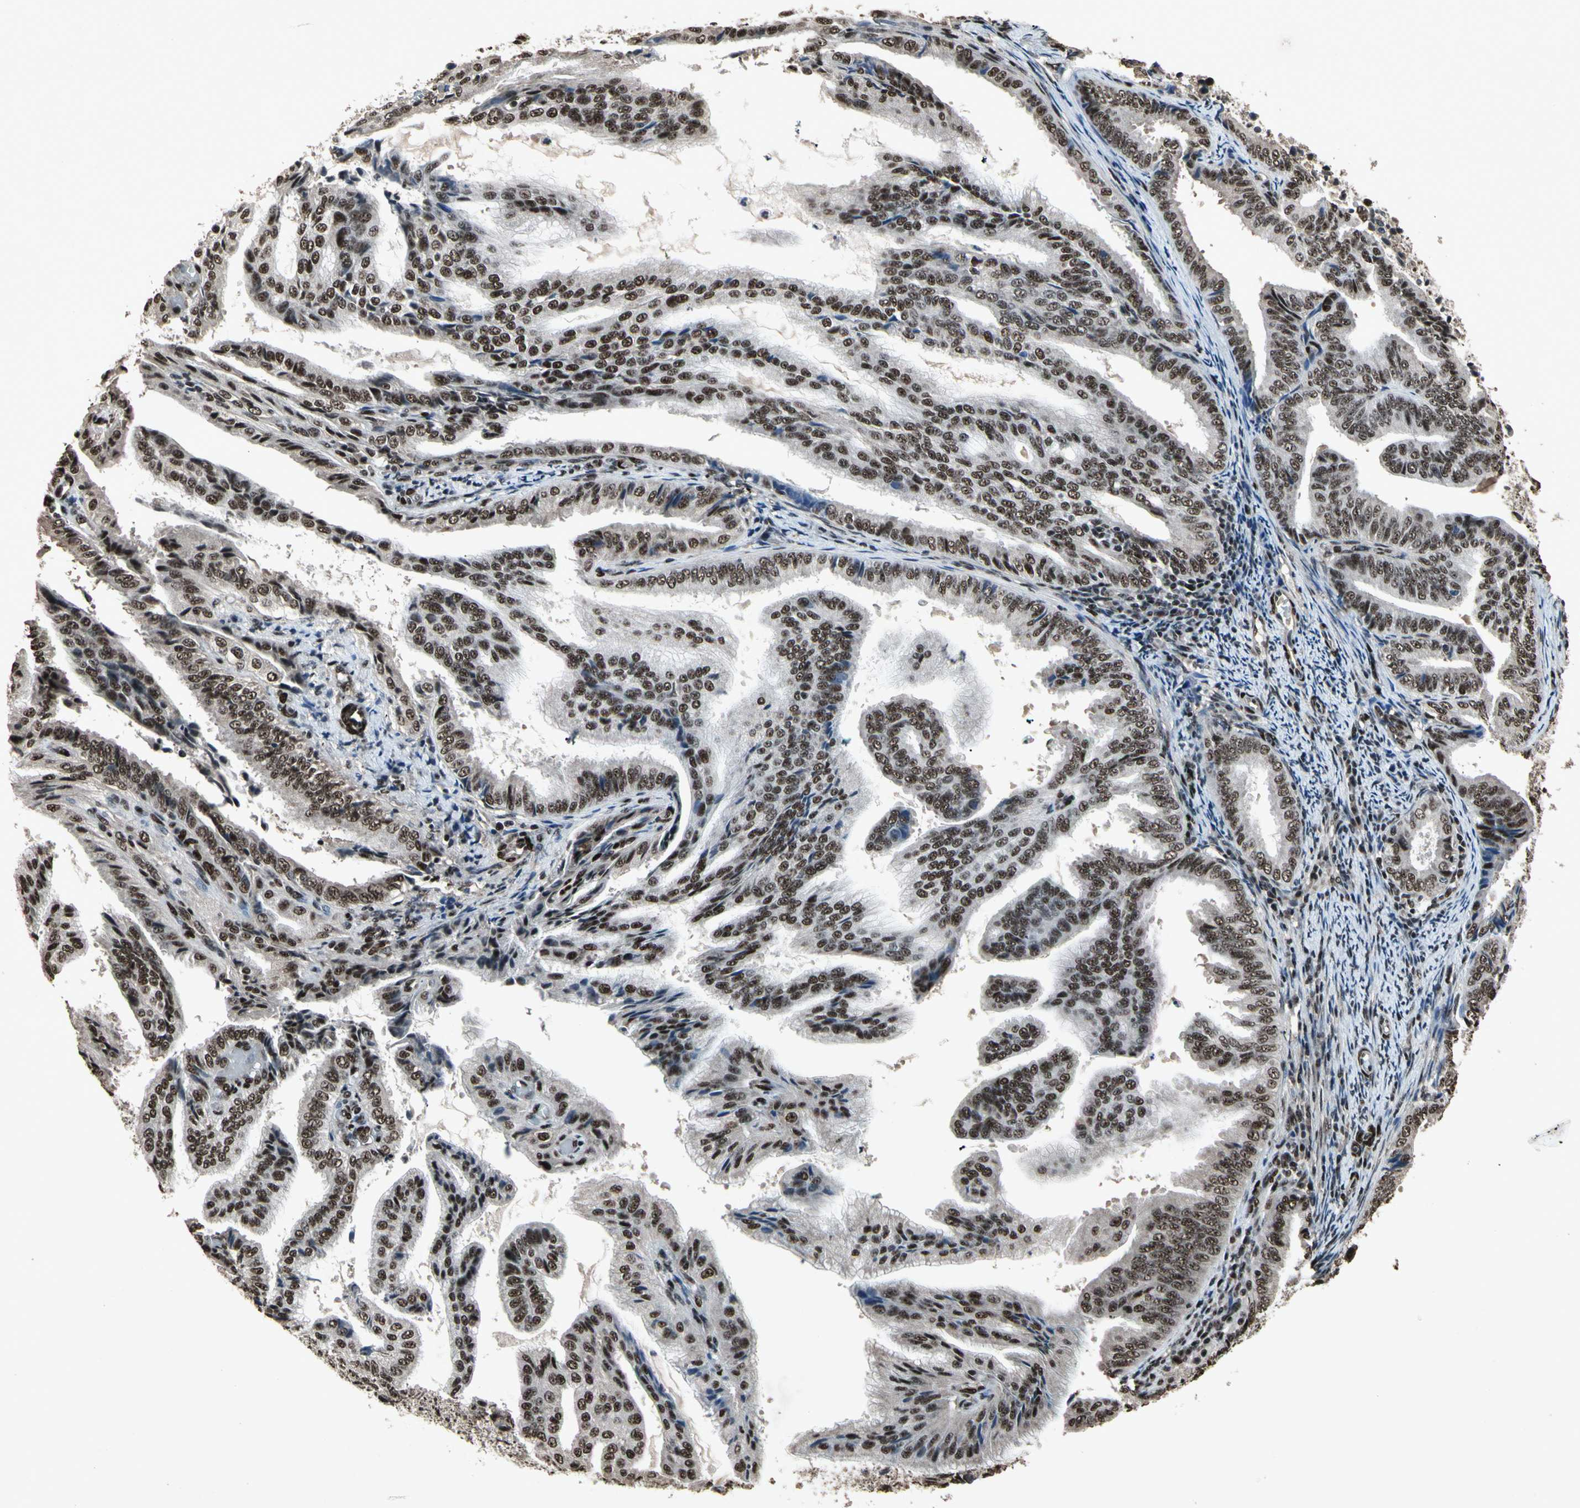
{"staining": {"intensity": "strong", "quantity": ">75%", "location": "nuclear"}, "tissue": "endometrial cancer", "cell_type": "Tumor cells", "image_type": "cancer", "snomed": [{"axis": "morphology", "description": "Adenocarcinoma, NOS"}, {"axis": "topography", "description": "Endometrium"}], "caption": "A high-resolution image shows immunohistochemistry staining of endometrial adenocarcinoma, which demonstrates strong nuclear expression in approximately >75% of tumor cells.", "gene": "TBX2", "patient": {"sex": "female", "age": 58}}